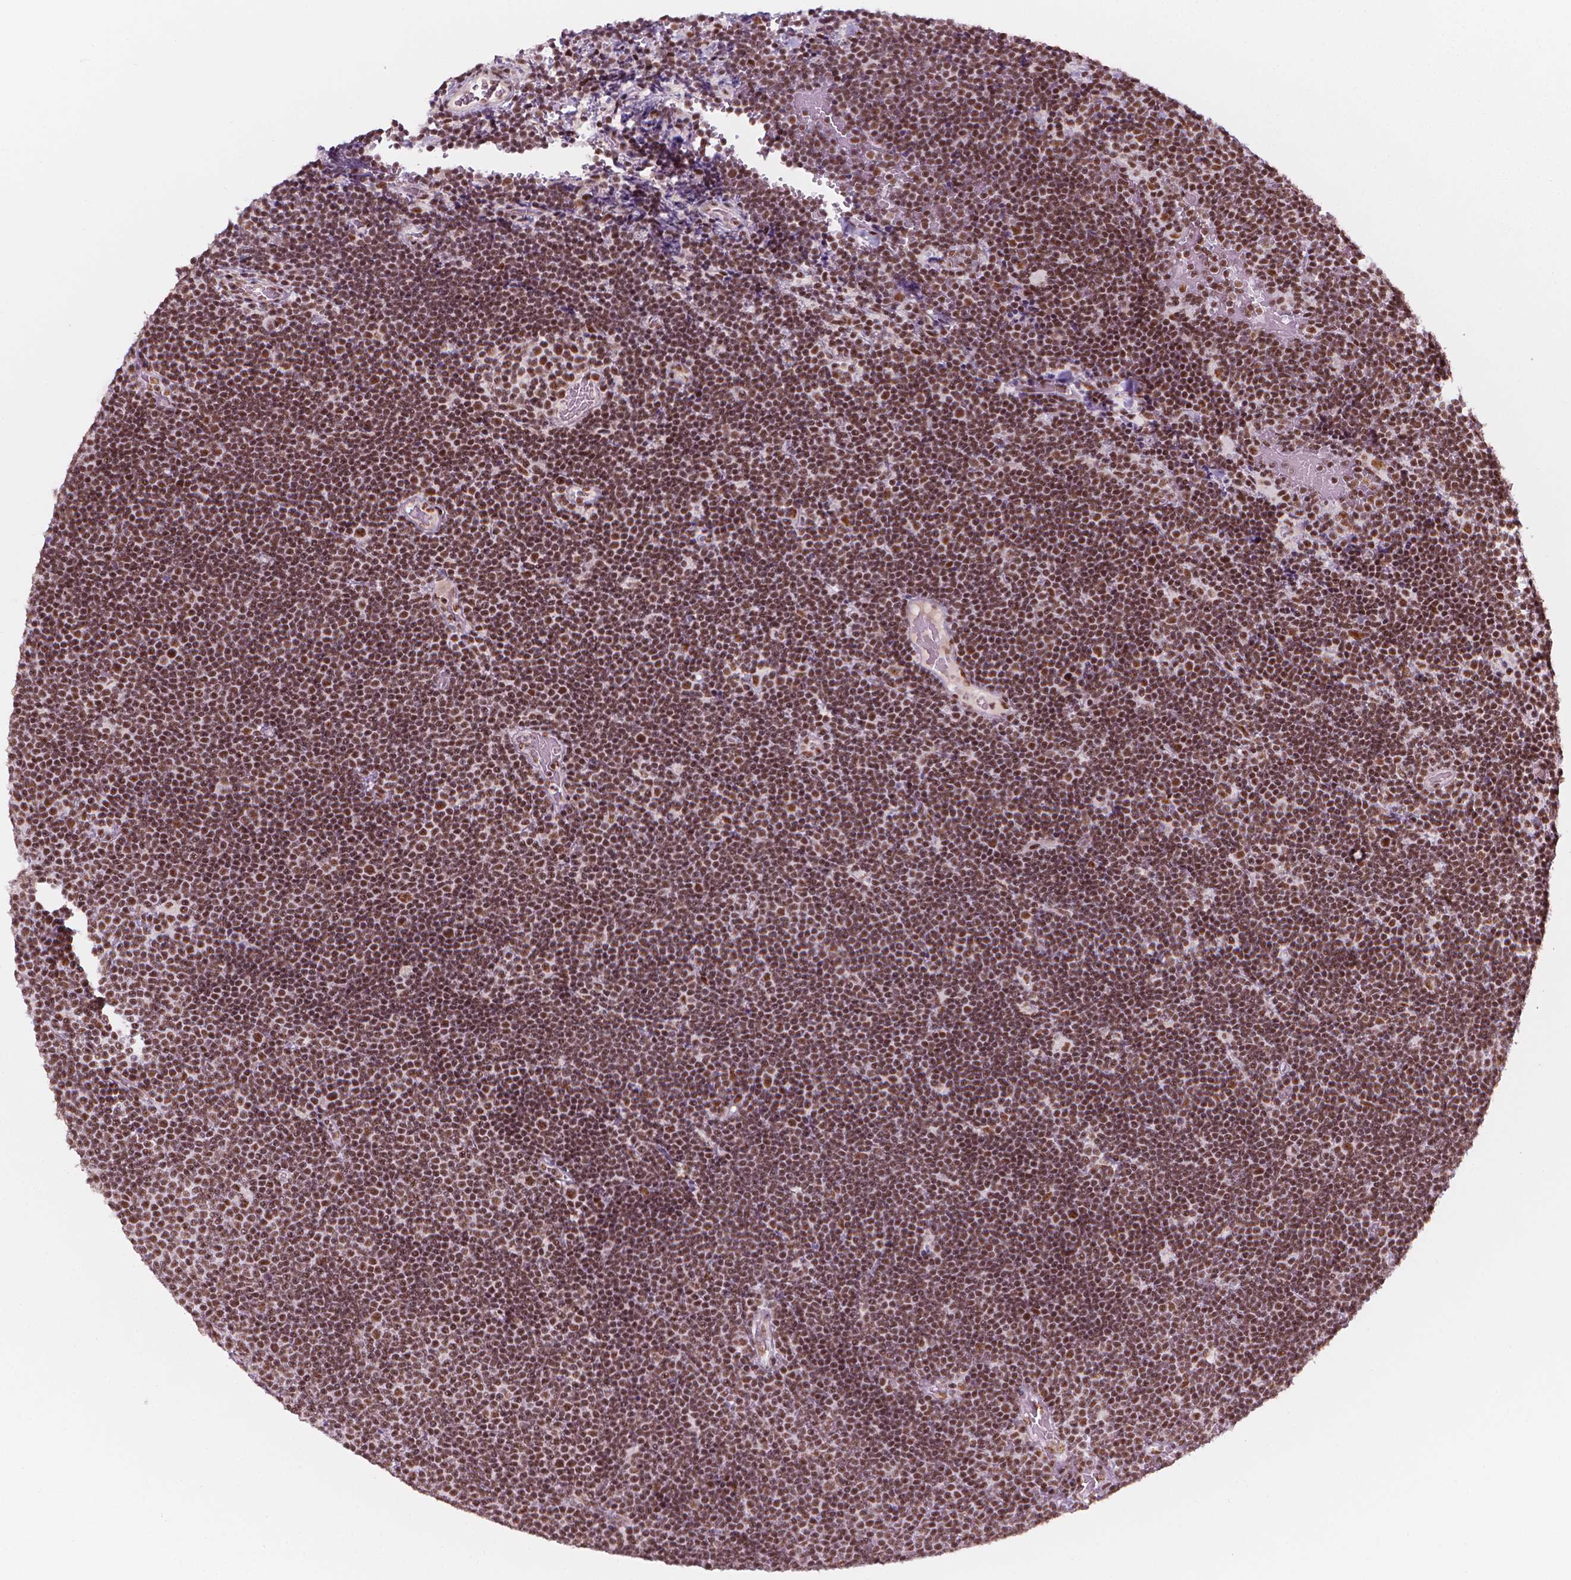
{"staining": {"intensity": "moderate", "quantity": ">75%", "location": "nuclear"}, "tissue": "lymphoma", "cell_type": "Tumor cells", "image_type": "cancer", "snomed": [{"axis": "morphology", "description": "Malignant lymphoma, non-Hodgkin's type, Low grade"}, {"axis": "topography", "description": "Brain"}], "caption": "Protein staining of malignant lymphoma, non-Hodgkin's type (low-grade) tissue reveals moderate nuclear positivity in approximately >75% of tumor cells.", "gene": "ELF2", "patient": {"sex": "female", "age": 66}}